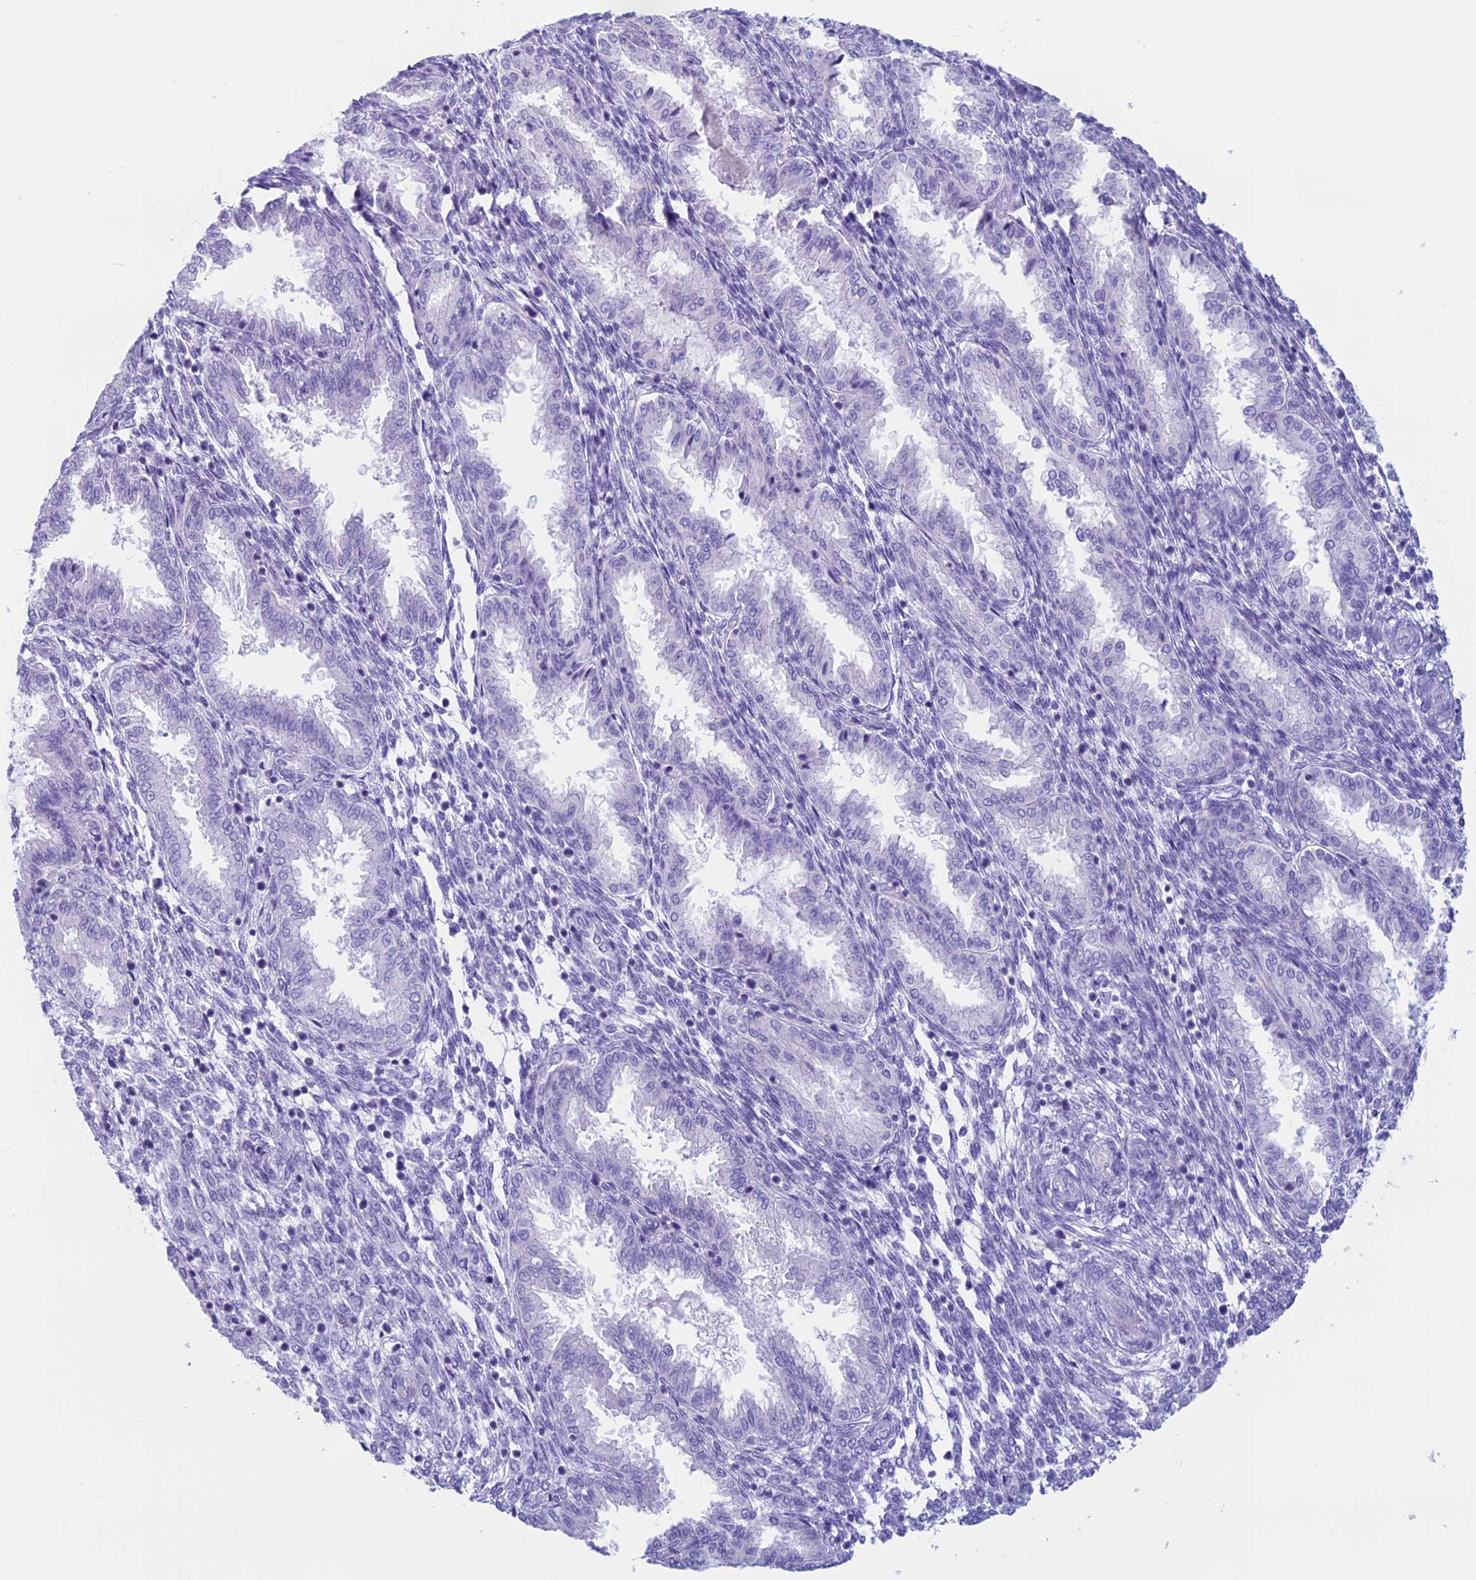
{"staining": {"intensity": "negative", "quantity": "none", "location": "none"}, "tissue": "endometrium", "cell_type": "Cells in endometrial stroma", "image_type": "normal", "snomed": [{"axis": "morphology", "description": "Normal tissue, NOS"}, {"axis": "topography", "description": "Endometrium"}], "caption": "Cells in endometrial stroma are negative for protein expression in benign human endometrium.", "gene": "RP1", "patient": {"sex": "female", "age": 33}}